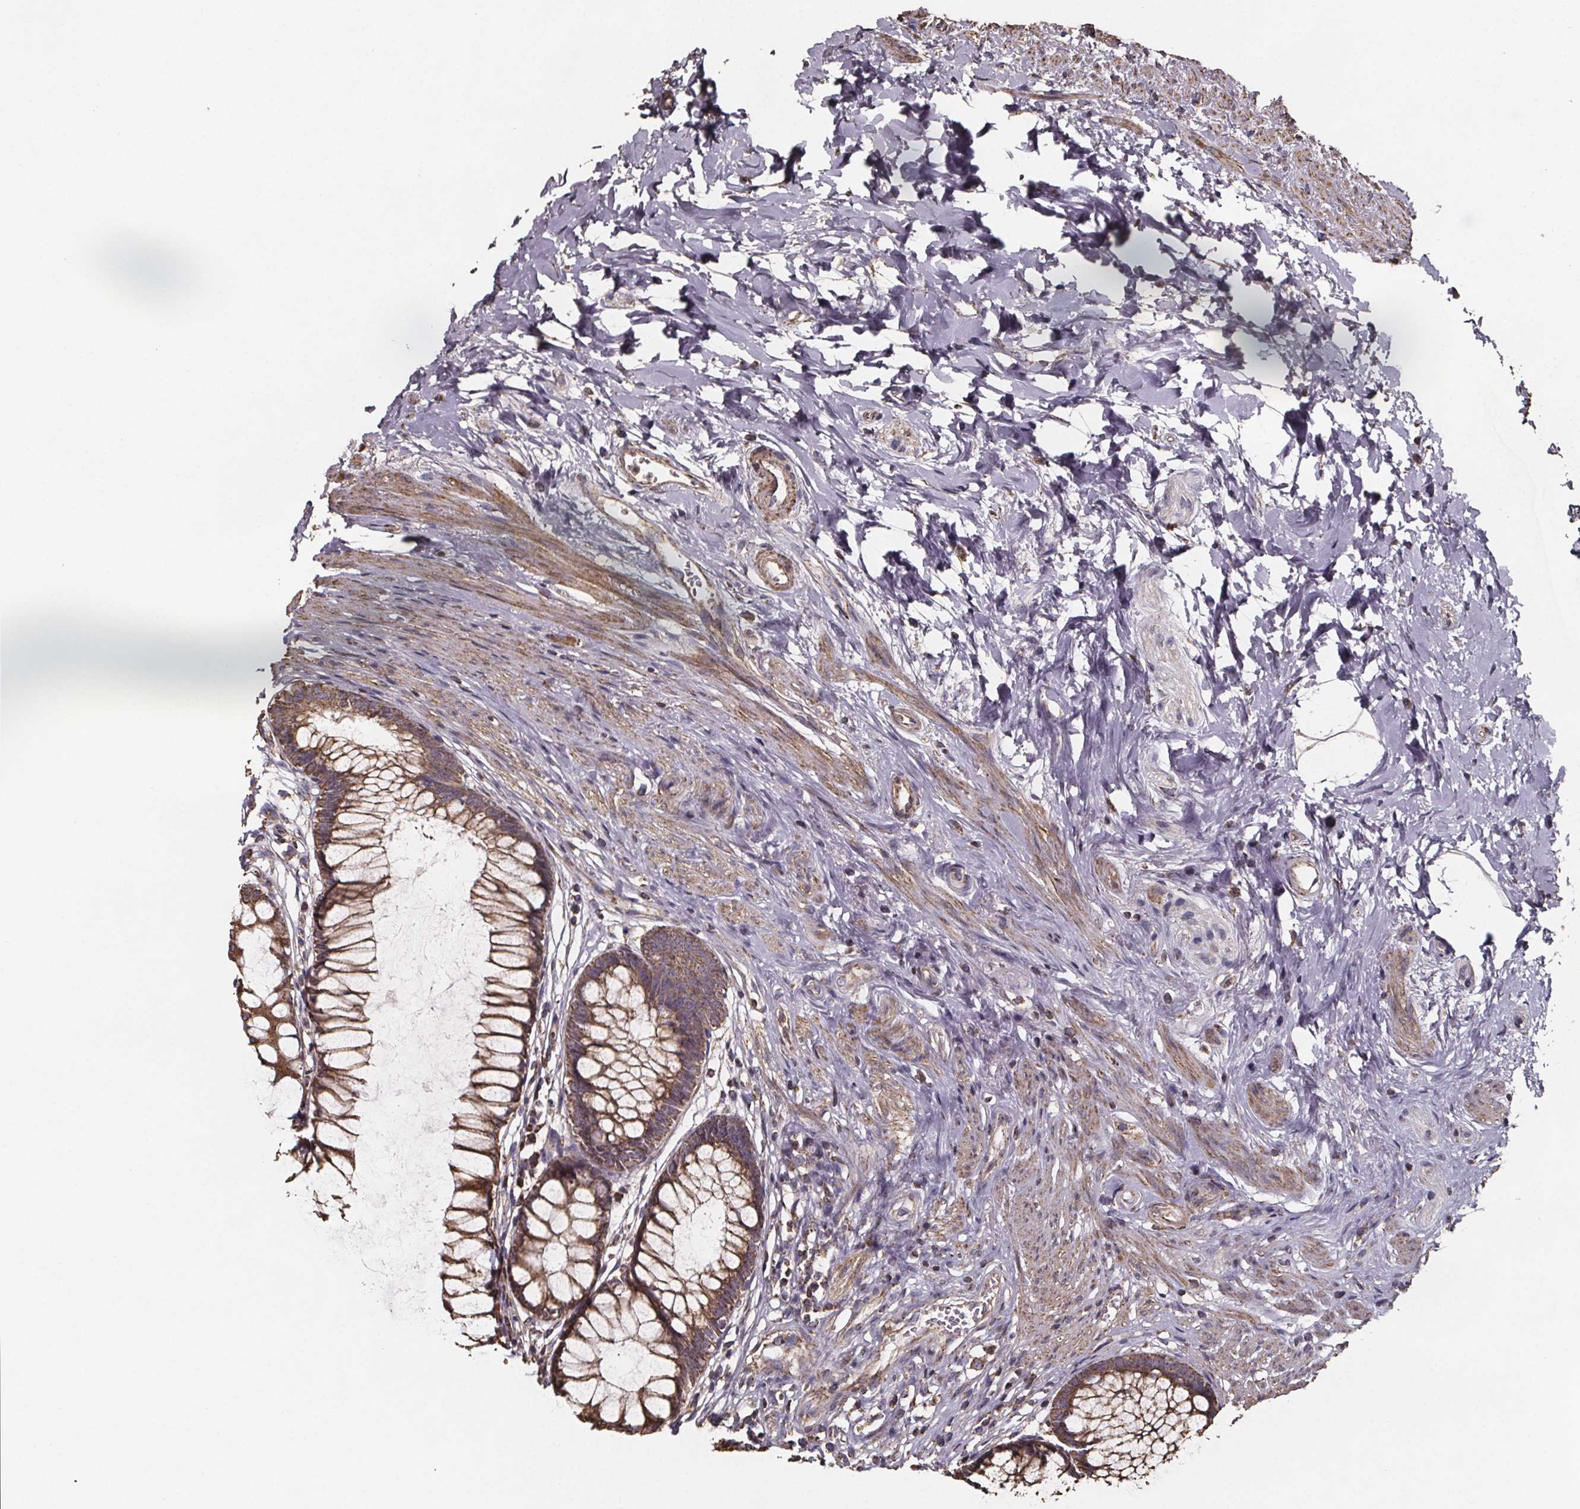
{"staining": {"intensity": "moderate", "quantity": ">75%", "location": "cytoplasmic/membranous"}, "tissue": "rectum", "cell_type": "Glandular cells", "image_type": "normal", "snomed": [{"axis": "morphology", "description": "Normal tissue, NOS"}, {"axis": "topography", "description": "Smooth muscle"}, {"axis": "topography", "description": "Rectum"}], "caption": "Moderate cytoplasmic/membranous protein positivity is identified in approximately >75% of glandular cells in rectum.", "gene": "SLC35D2", "patient": {"sex": "male", "age": 53}}